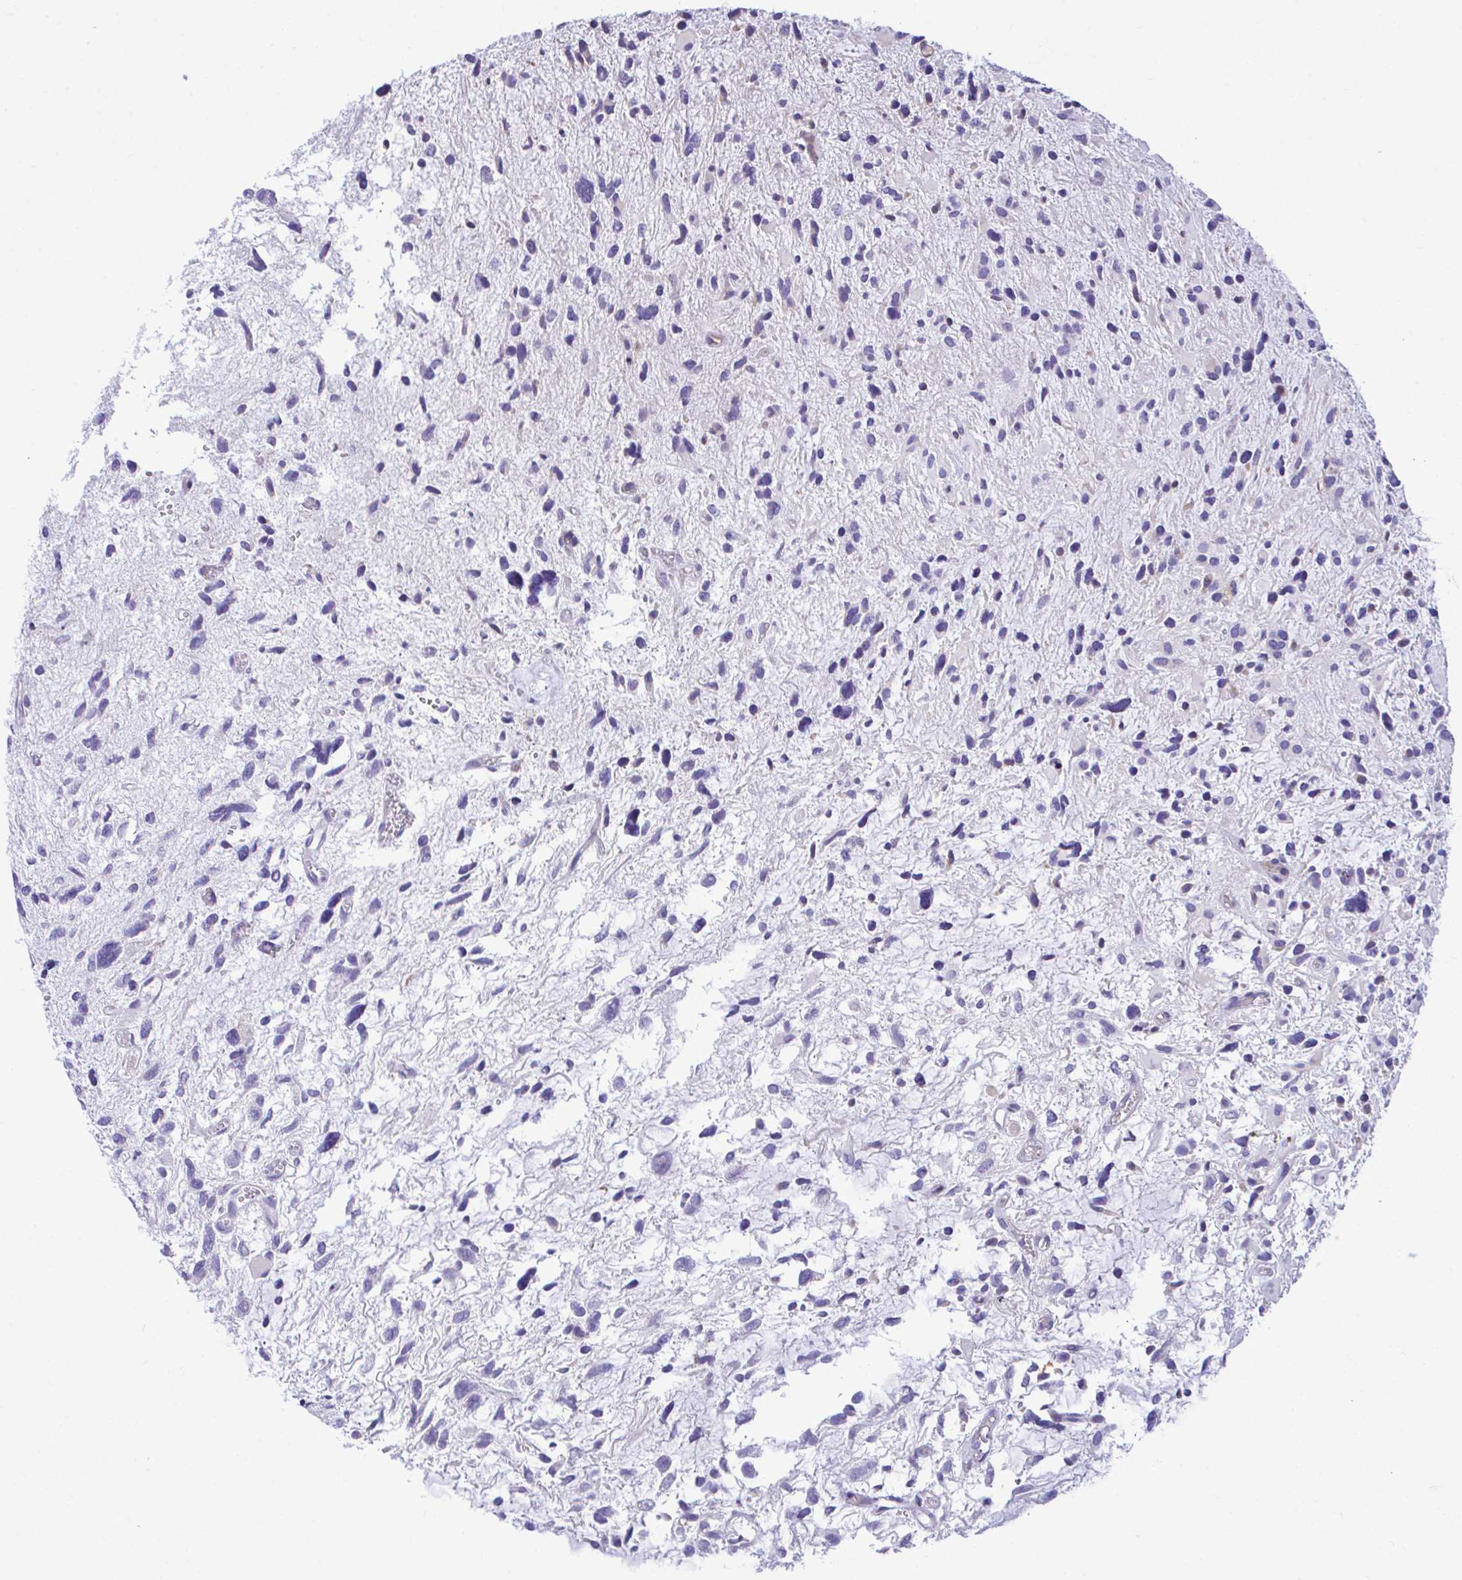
{"staining": {"intensity": "negative", "quantity": "none", "location": "none"}, "tissue": "glioma", "cell_type": "Tumor cells", "image_type": "cancer", "snomed": [{"axis": "morphology", "description": "Glioma, malignant, High grade"}, {"axis": "topography", "description": "Brain"}], "caption": "The histopathology image exhibits no staining of tumor cells in malignant glioma (high-grade). (DAB immunohistochemistry (IHC) with hematoxylin counter stain).", "gene": "PIGK", "patient": {"sex": "female", "age": 11}}